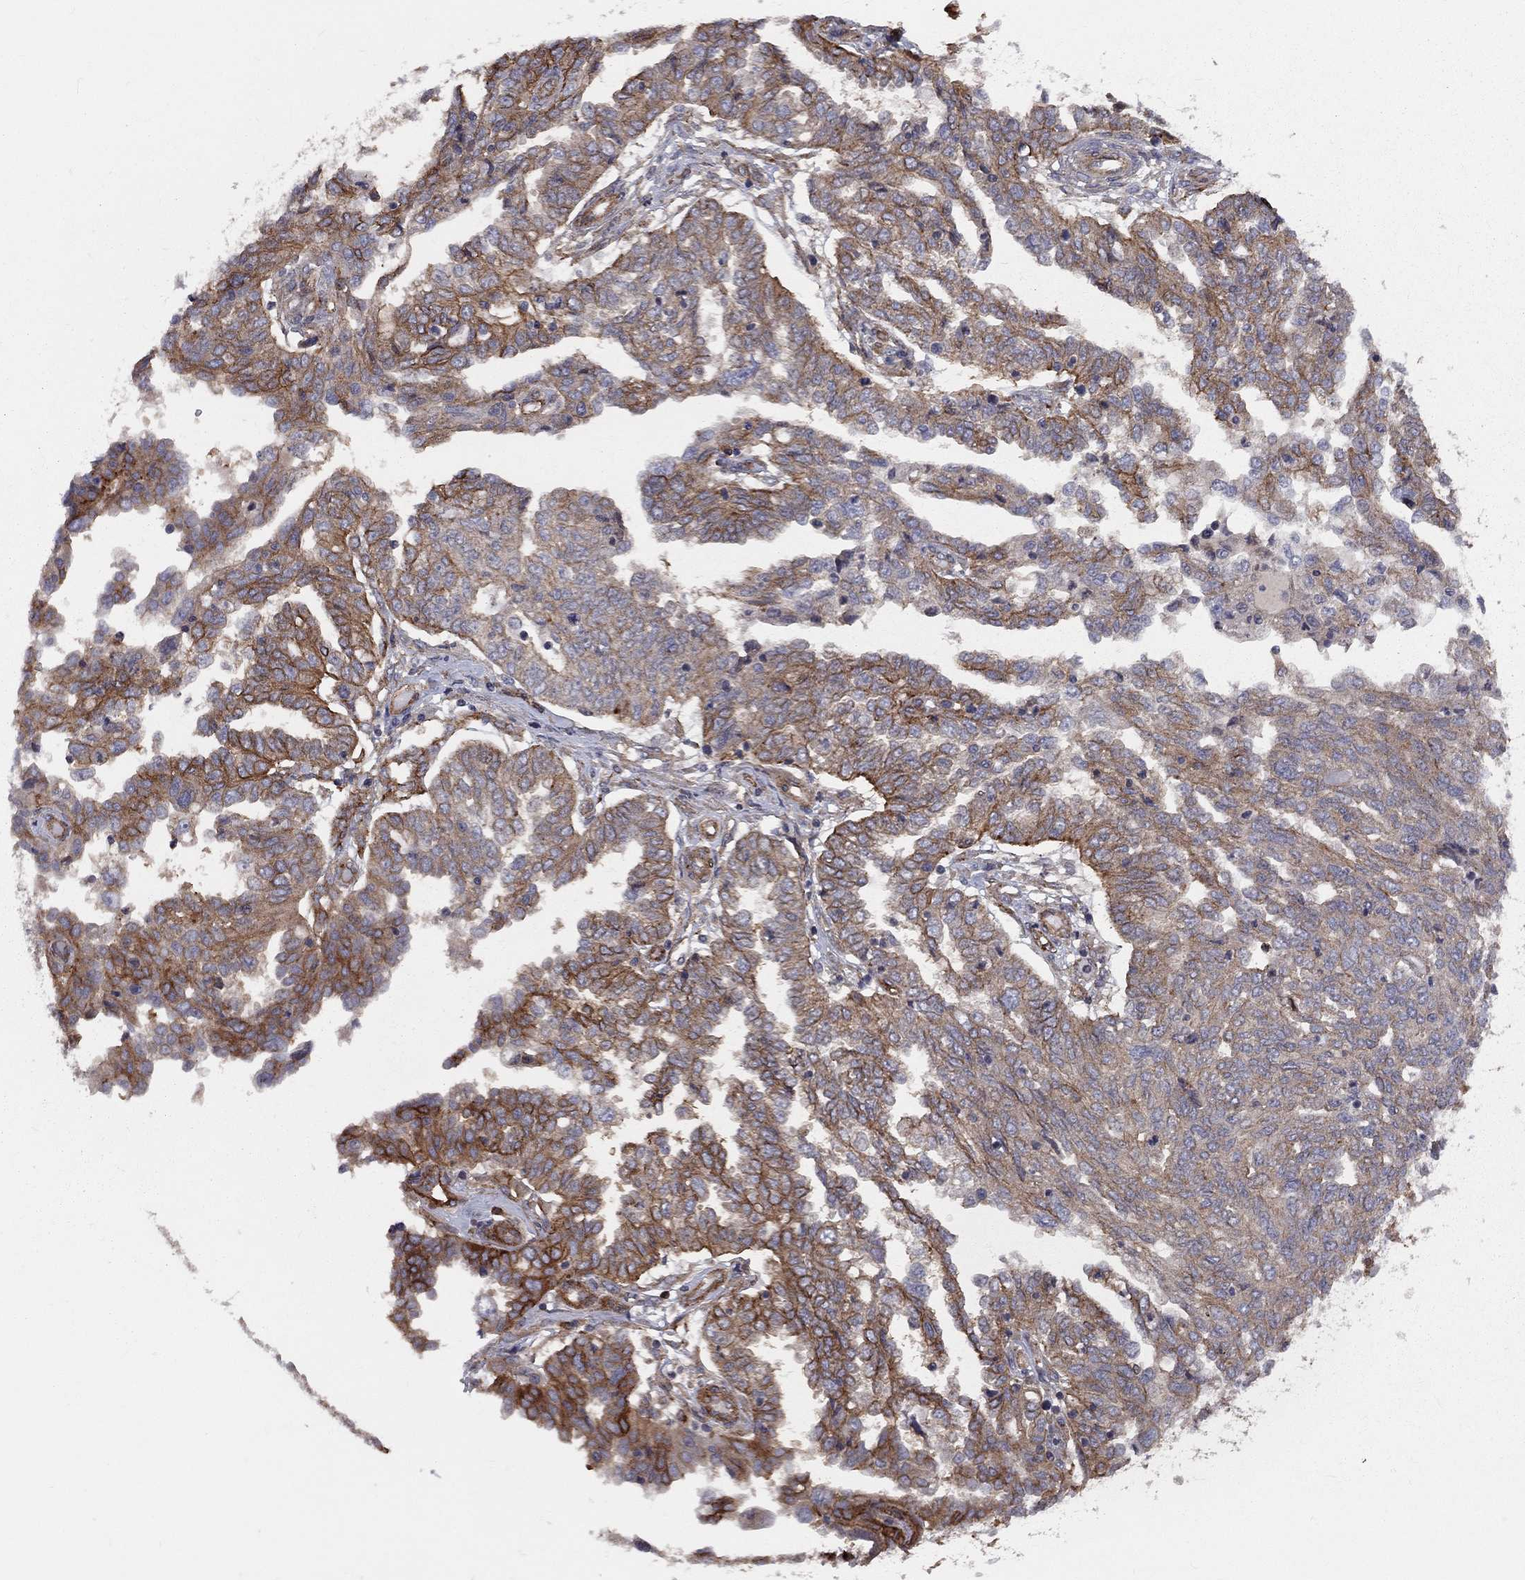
{"staining": {"intensity": "strong", "quantity": "<25%", "location": "cytoplasmic/membranous"}, "tissue": "ovarian cancer", "cell_type": "Tumor cells", "image_type": "cancer", "snomed": [{"axis": "morphology", "description": "Cystadenocarcinoma, serous, NOS"}, {"axis": "topography", "description": "Ovary"}], "caption": "Ovarian cancer was stained to show a protein in brown. There is medium levels of strong cytoplasmic/membranous expression in about <25% of tumor cells. (Stains: DAB in brown, nuclei in blue, Microscopy: brightfield microscopy at high magnification).", "gene": "RASEF", "patient": {"sex": "female", "age": 67}}